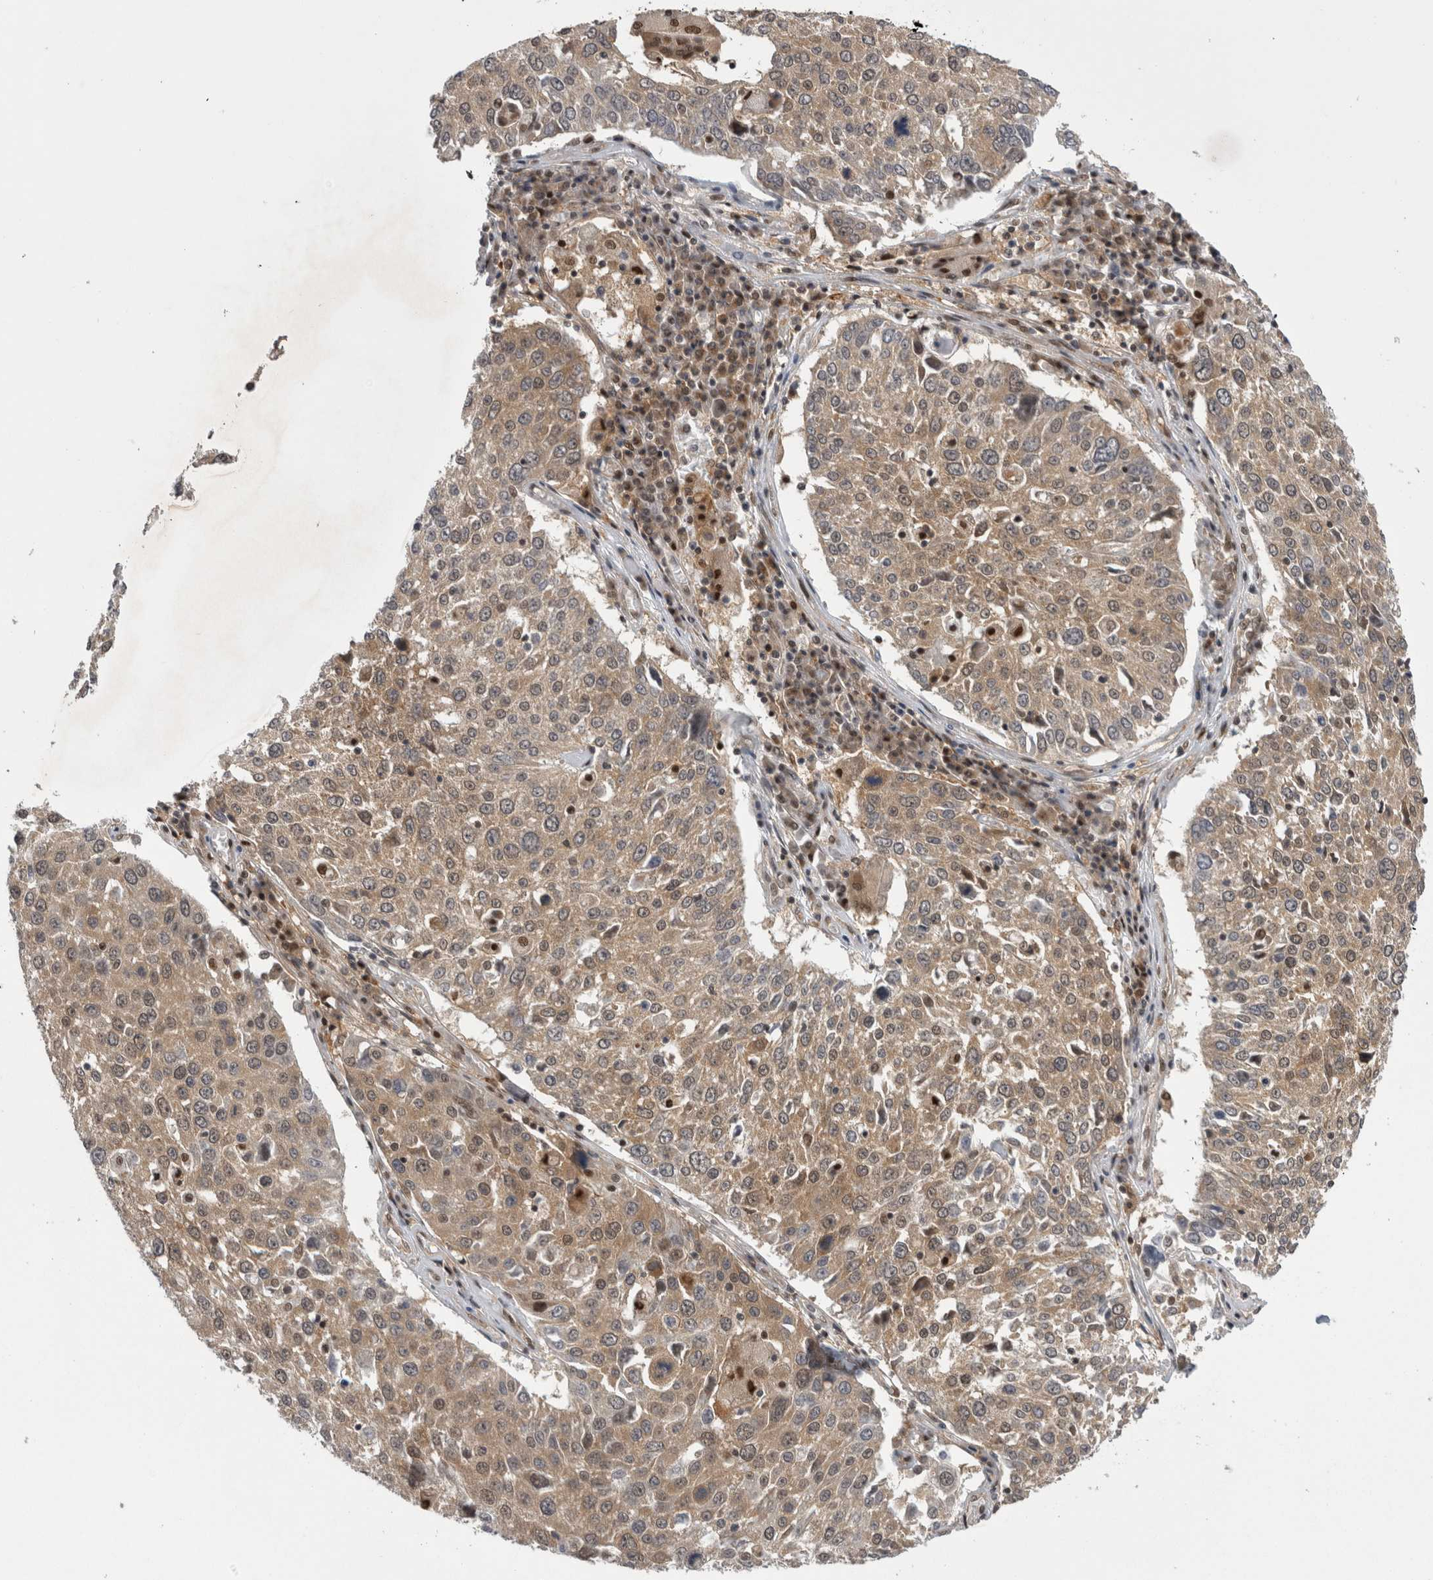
{"staining": {"intensity": "moderate", "quantity": ">75%", "location": "cytoplasmic/membranous"}, "tissue": "lung cancer", "cell_type": "Tumor cells", "image_type": "cancer", "snomed": [{"axis": "morphology", "description": "Squamous cell carcinoma, NOS"}, {"axis": "topography", "description": "Lung"}], "caption": "IHC image of human lung squamous cell carcinoma stained for a protein (brown), which displays medium levels of moderate cytoplasmic/membranous expression in approximately >75% of tumor cells.", "gene": "PSMB2", "patient": {"sex": "male", "age": 65}}